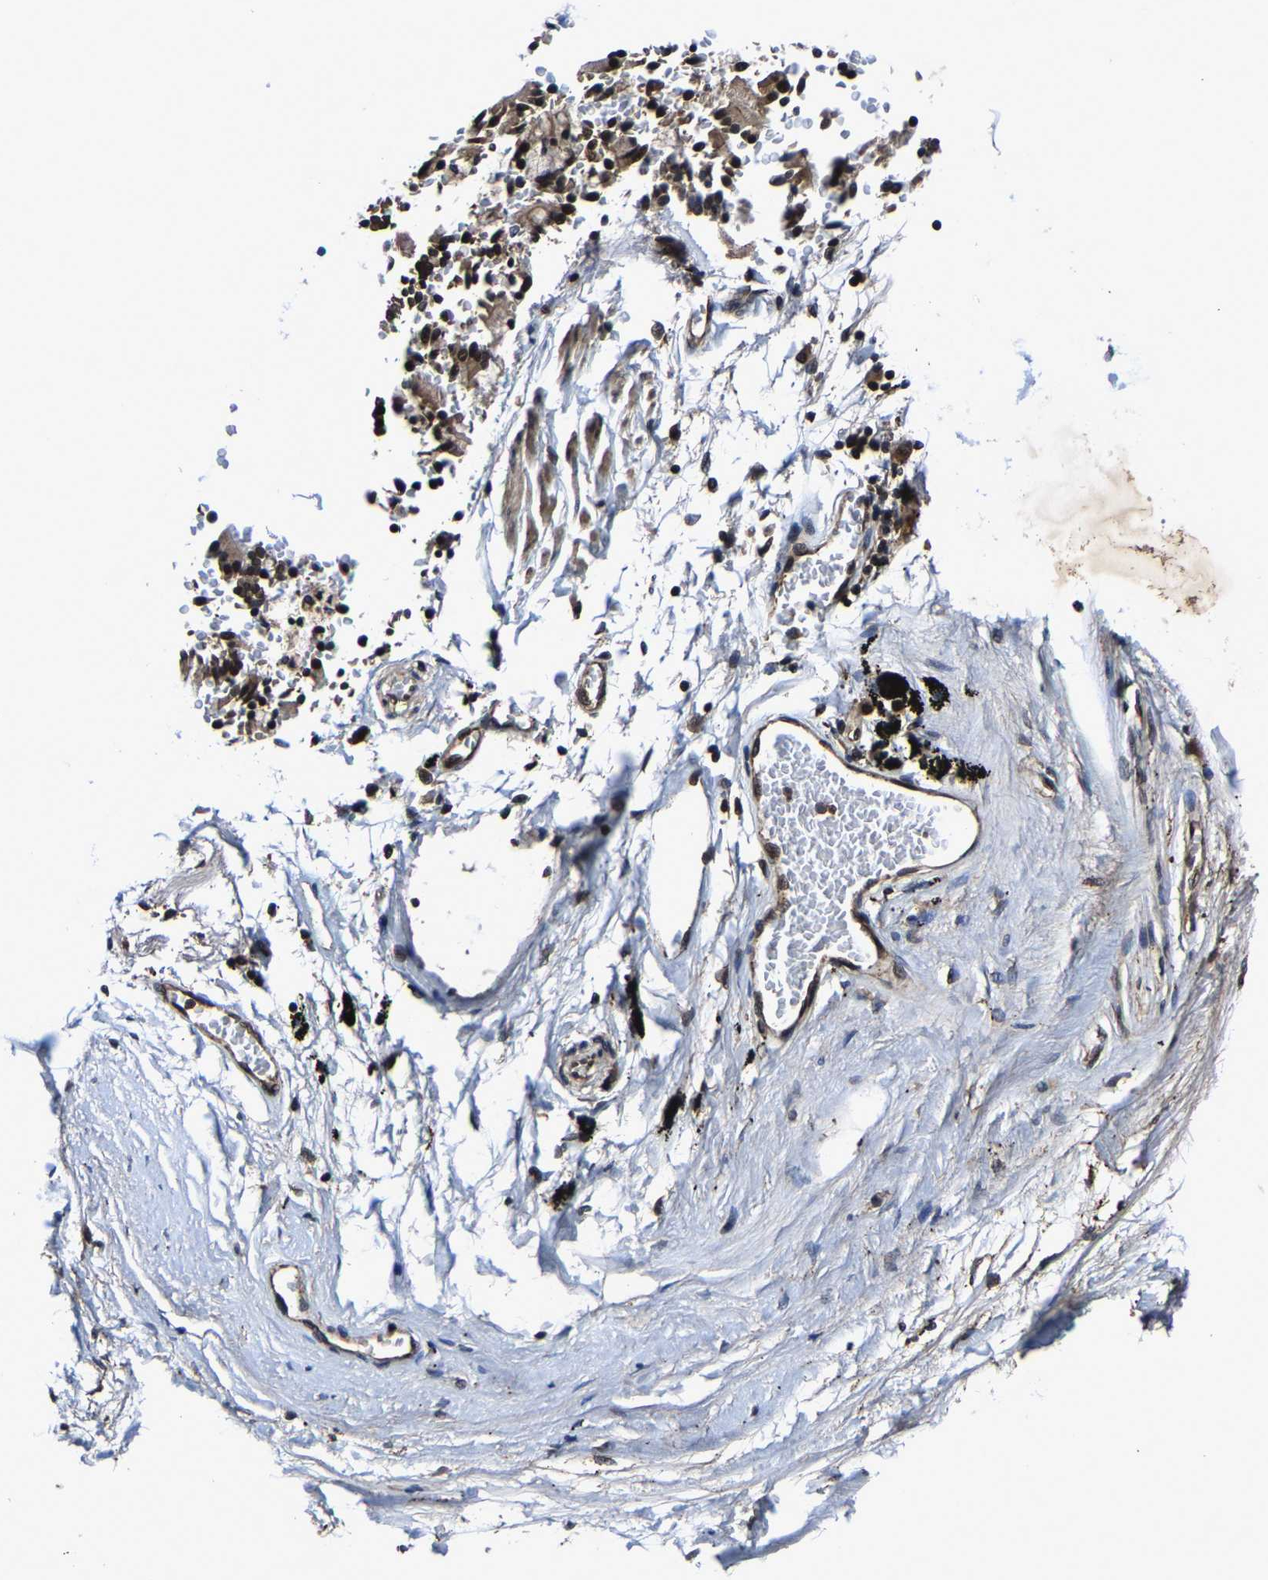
{"staining": {"intensity": "negative", "quantity": "none", "location": "none"}, "tissue": "adipose tissue", "cell_type": "Adipocytes", "image_type": "normal", "snomed": [{"axis": "morphology", "description": "Normal tissue, NOS"}, {"axis": "topography", "description": "Cartilage tissue"}, {"axis": "topography", "description": "Lung"}], "caption": "DAB immunohistochemical staining of benign human adipose tissue demonstrates no significant staining in adipocytes.", "gene": "ZCCHC7", "patient": {"sex": "female", "age": 77}}